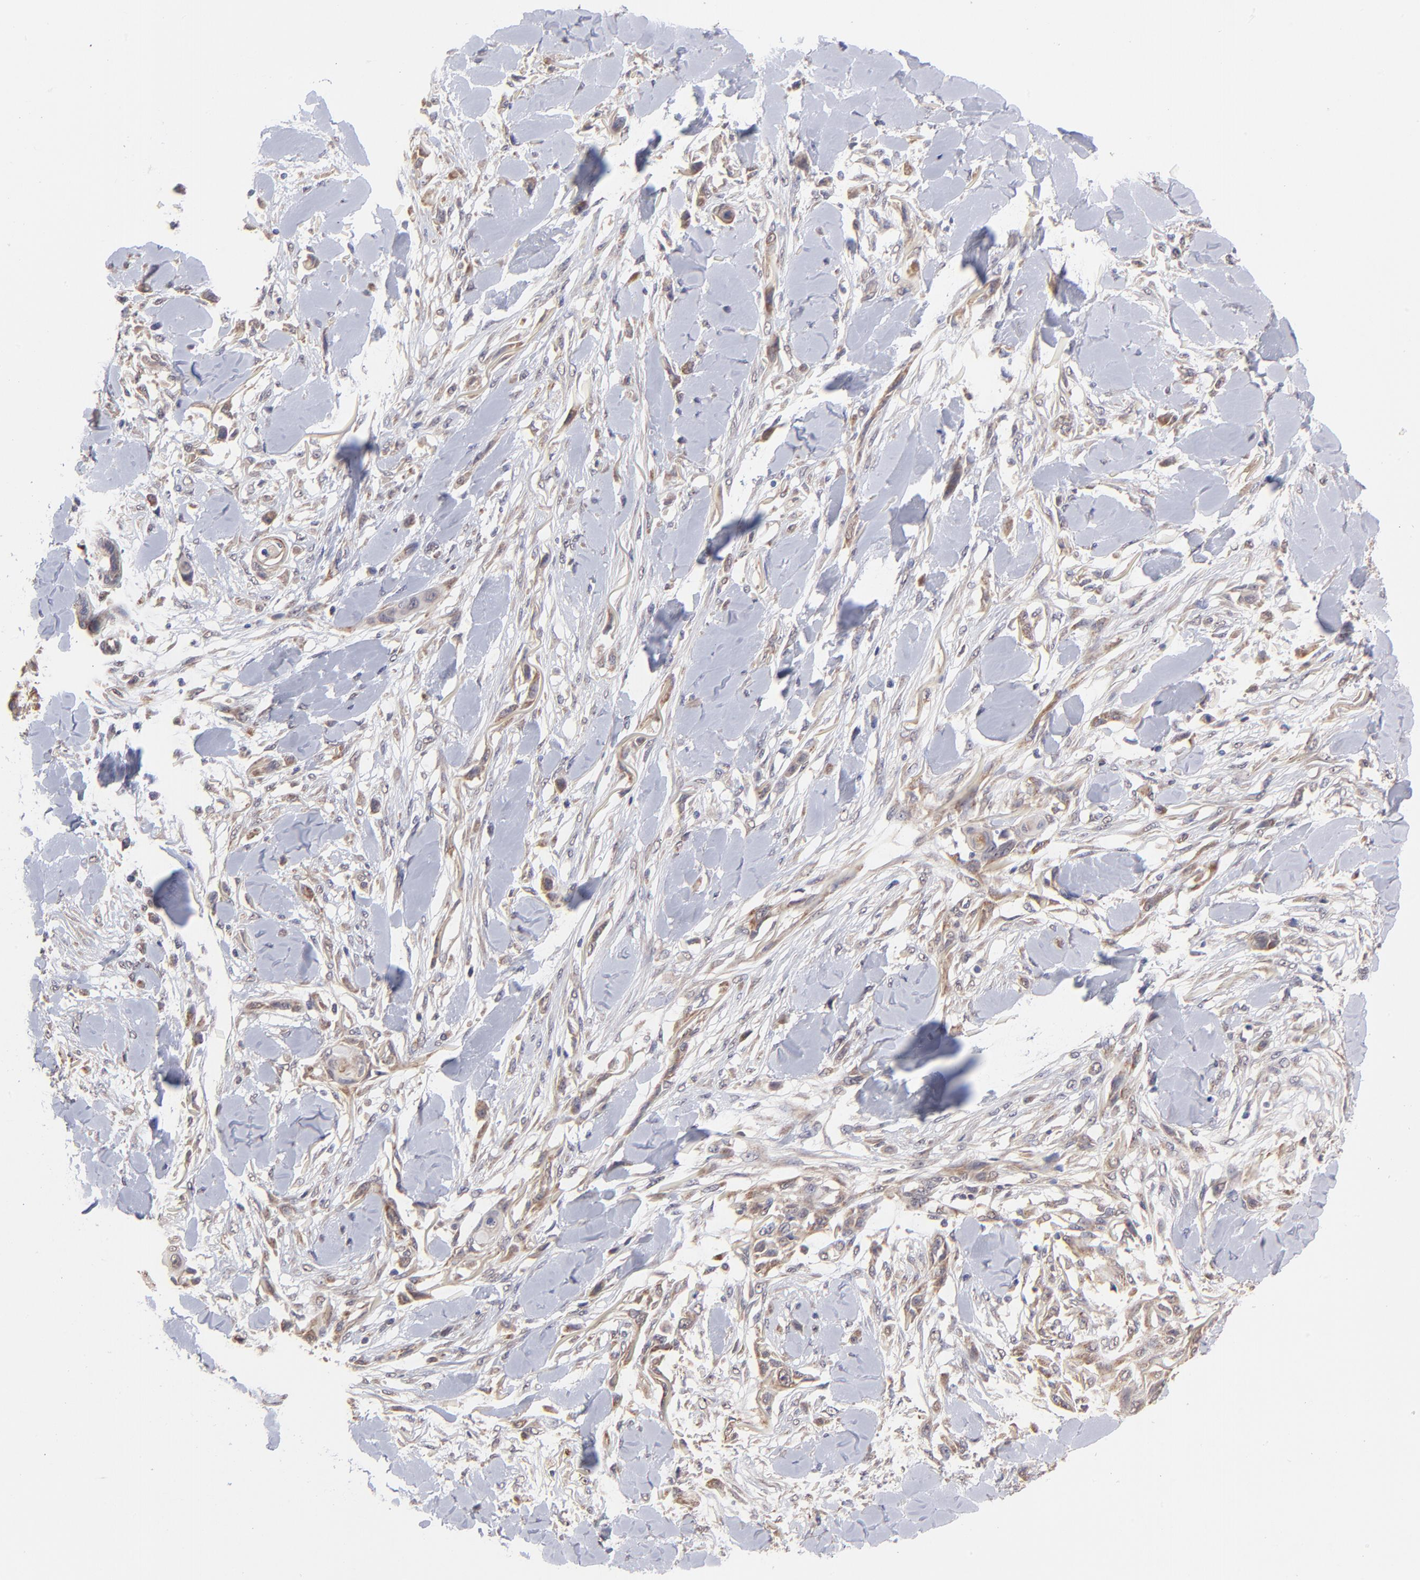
{"staining": {"intensity": "moderate", "quantity": ">75%", "location": "cytoplasmic/membranous"}, "tissue": "skin cancer", "cell_type": "Tumor cells", "image_type": "cancer", "snomed": [{"axis": "morphology", "description": "Squamous cell carcinoma, NOS"}, {"axis": "topography", "description": "Skin"}], "caption": "Immunohistochemical staining of human skin squamous cell carcinoma shows medium levels of moderate cytoplasmic/membranous expression in about >75% of tumor cells.", "gene": "UBE2H", "patient": {"sex": "female", "age": 59}}